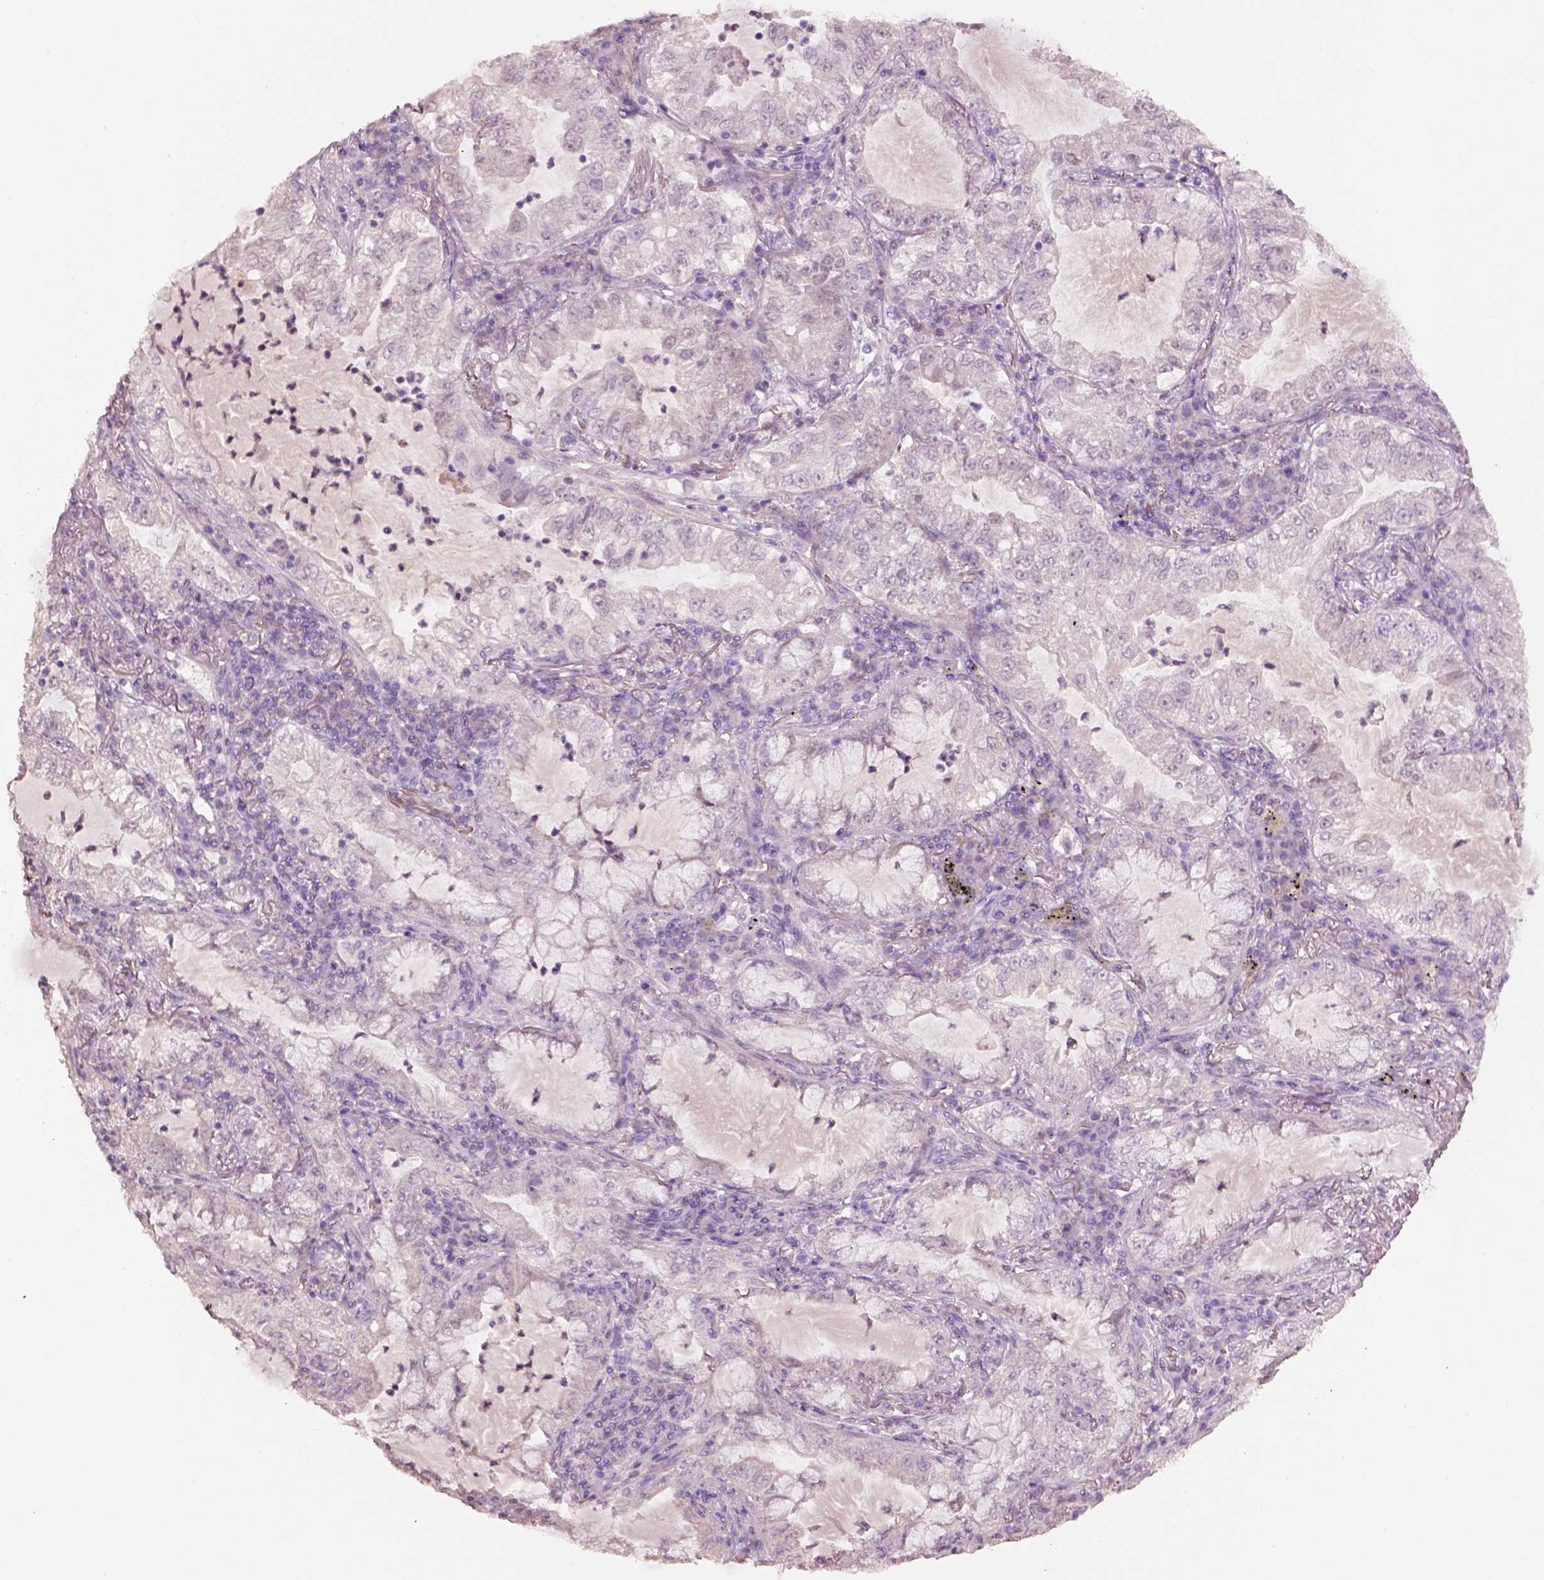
{"staining": {"intensity": "negative", "quantity": "none", "location": "none"}, "tissue": "lung cancer", "cell_type": "Tumor cells", "image_type": "cancer", "snomed": [{"axis": "morphology", "description": "Adenocarcinoma, NOS"}, {"axis": "topography", "description": "Lung"}], "caption": "This is a micrograph of immunohistochemistry (IHC) staining of adenocarcinoma (lung), which shows no positivity in tumor cells. Nuclei are stained in blue.", "gene": "KCNIP3", "patient": {"sex": "female", "age": 73}}